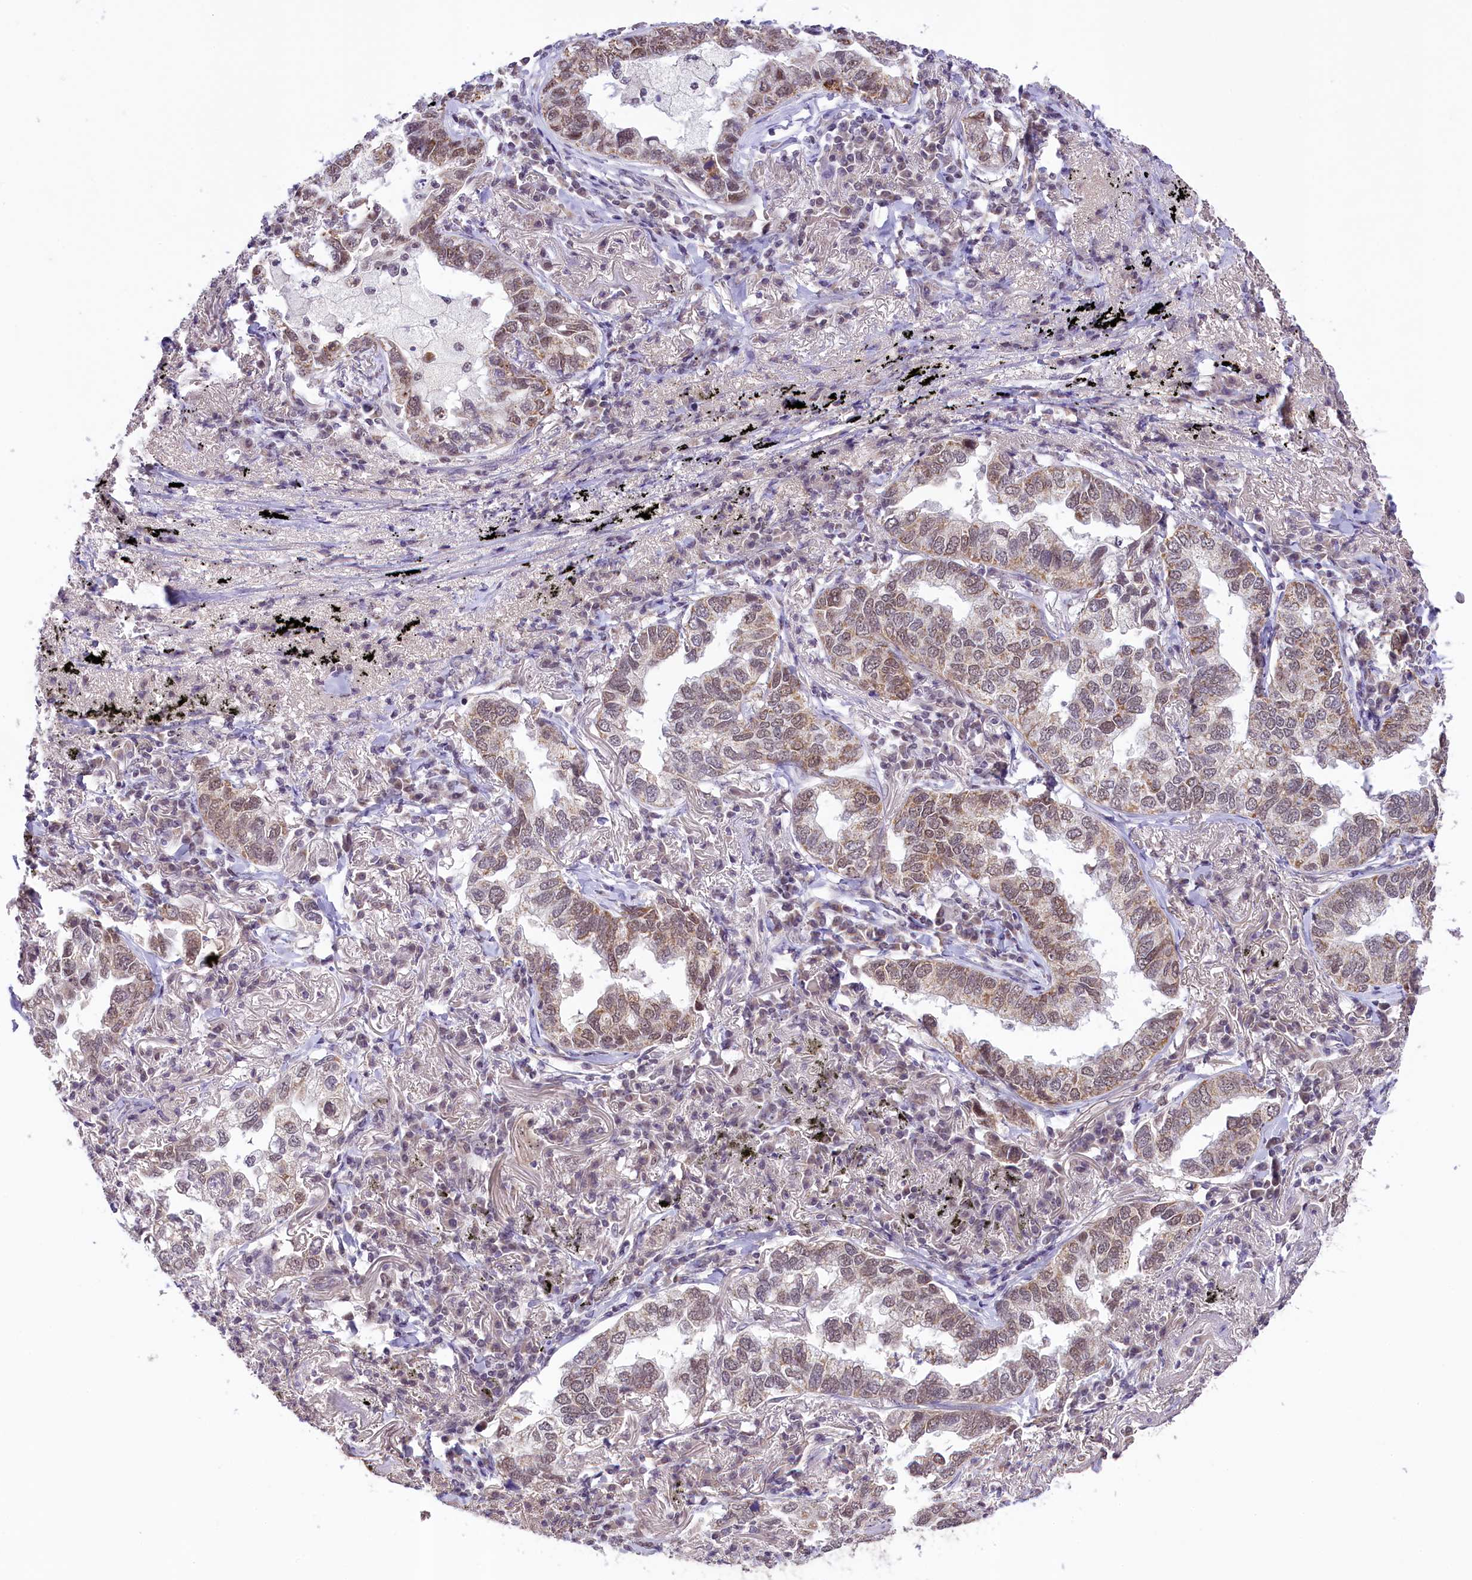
{"staining": {"intensity": "weak", "quantity": "25%-75%", "location": "cytoplasmic/membranous,nuclear"}, "tissue": "lung cancer", "cell_type": "Tumor cells", "image_type": "cancer", "snomed": [{"axis": "morphology", "description": "Adenocarcinoma, NOS"}, {"axis": "topography", "description": "Lung"}], "caption": "Approximately 25%-75% of tumor cells in lung cancer exhibit weak cytoplasmic/membranous and nuclear protein positivity as visualized by brown immunohistochemical staining.", "gene": "PAF1", "patient": {"sex": "male", "age": 65}}